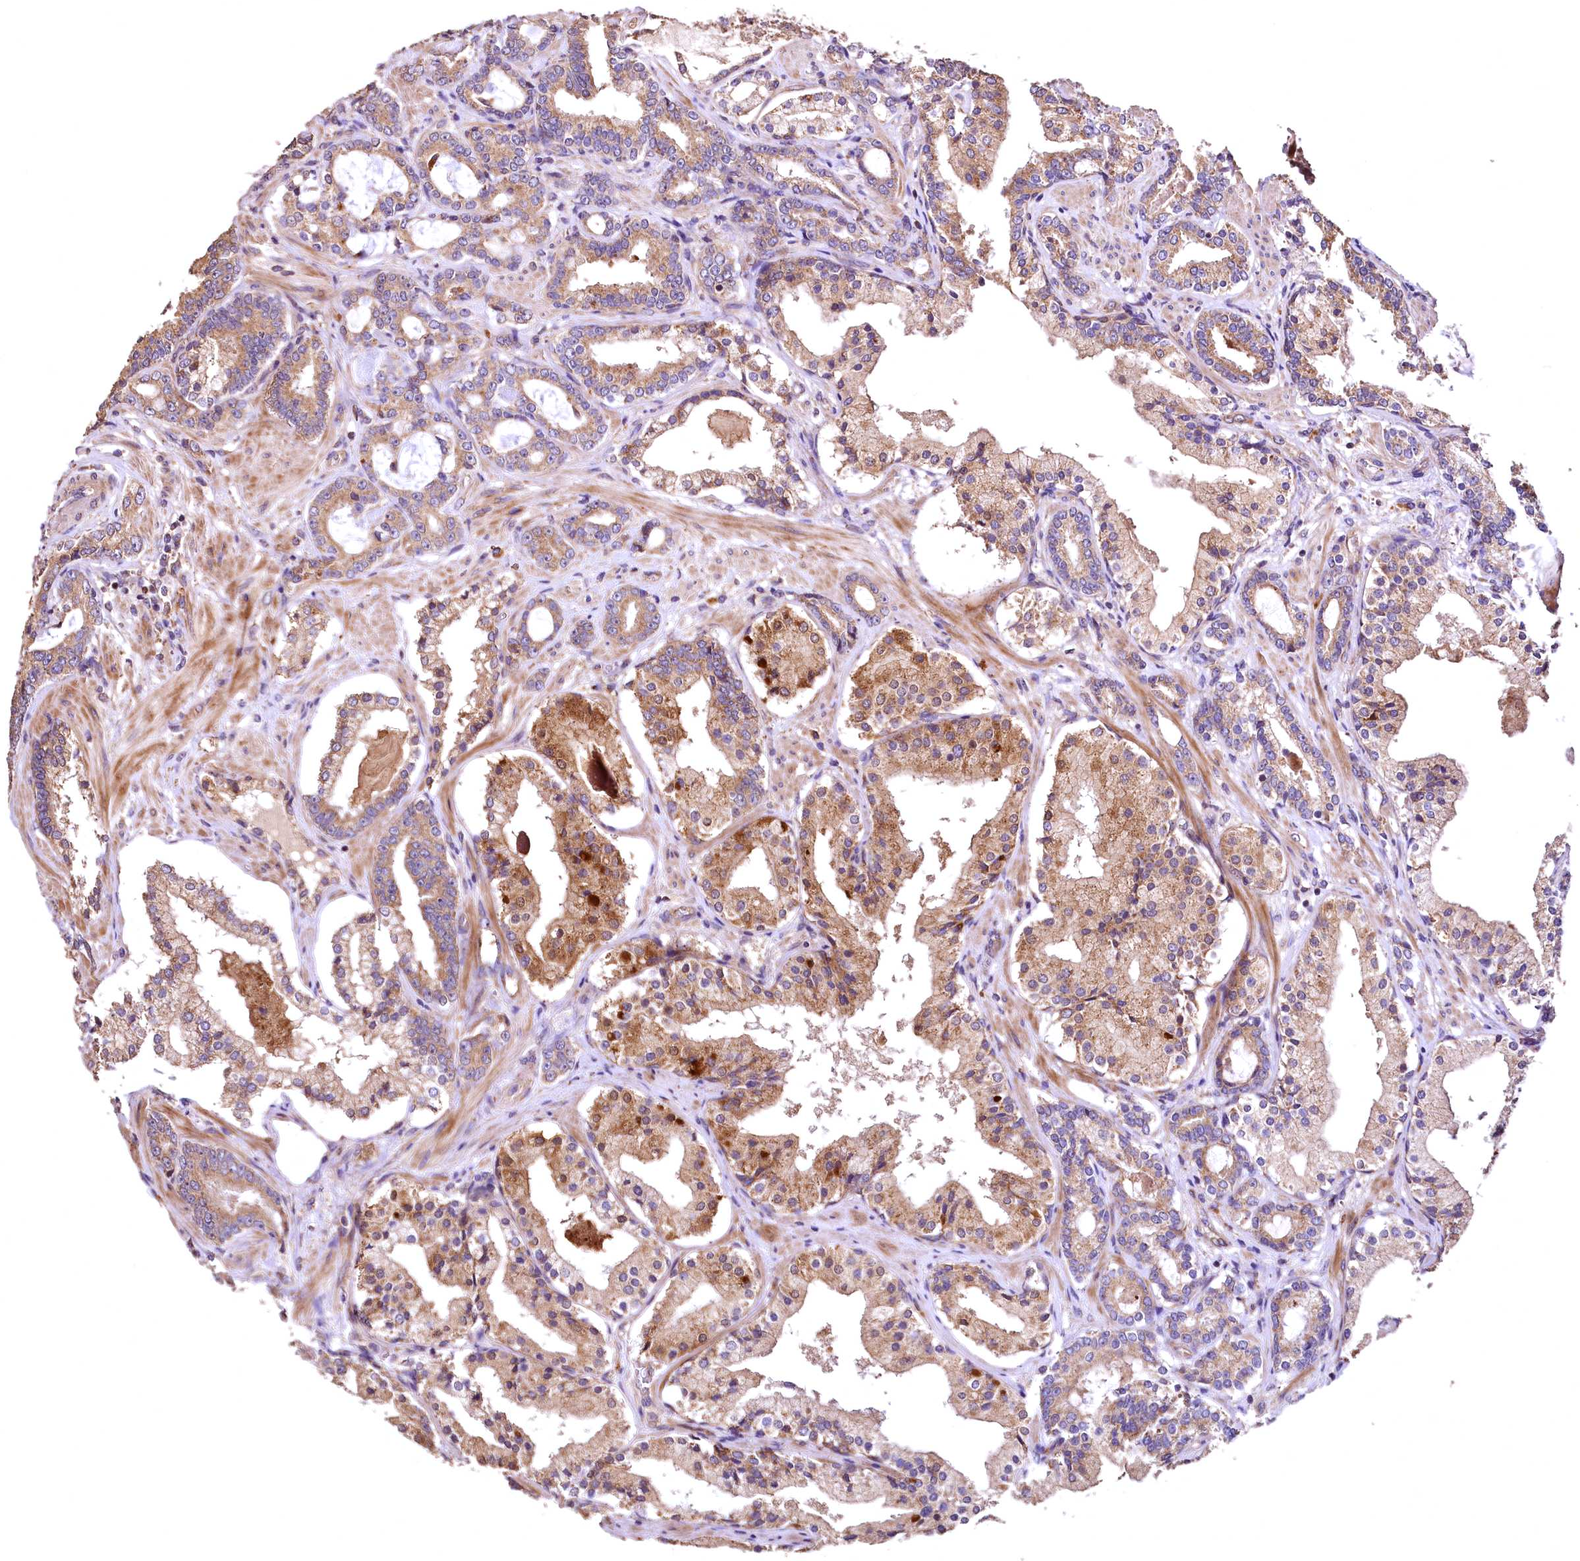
{"staining": {"intensity": "moderate", "quantity": ">75%", "location": "cytoplasmic/membranous"}, "tissue": "prostate cancer", "cell_type": "Tumor cells", "image_type": "cancer", "snomed": [{"axis": "morphology", "description": "Adenocarcinoma, High grade"}, {"axis": "topography", "description": "Prostate"}], "caption": "A brown stain labels moderate cytoplasmic/membranous staining of a protein in adenocarcinoma (high-grade) (prostate) tumor cells.", "gene": "RASSF1", "patient": {"sex": "male", "age": 58}}